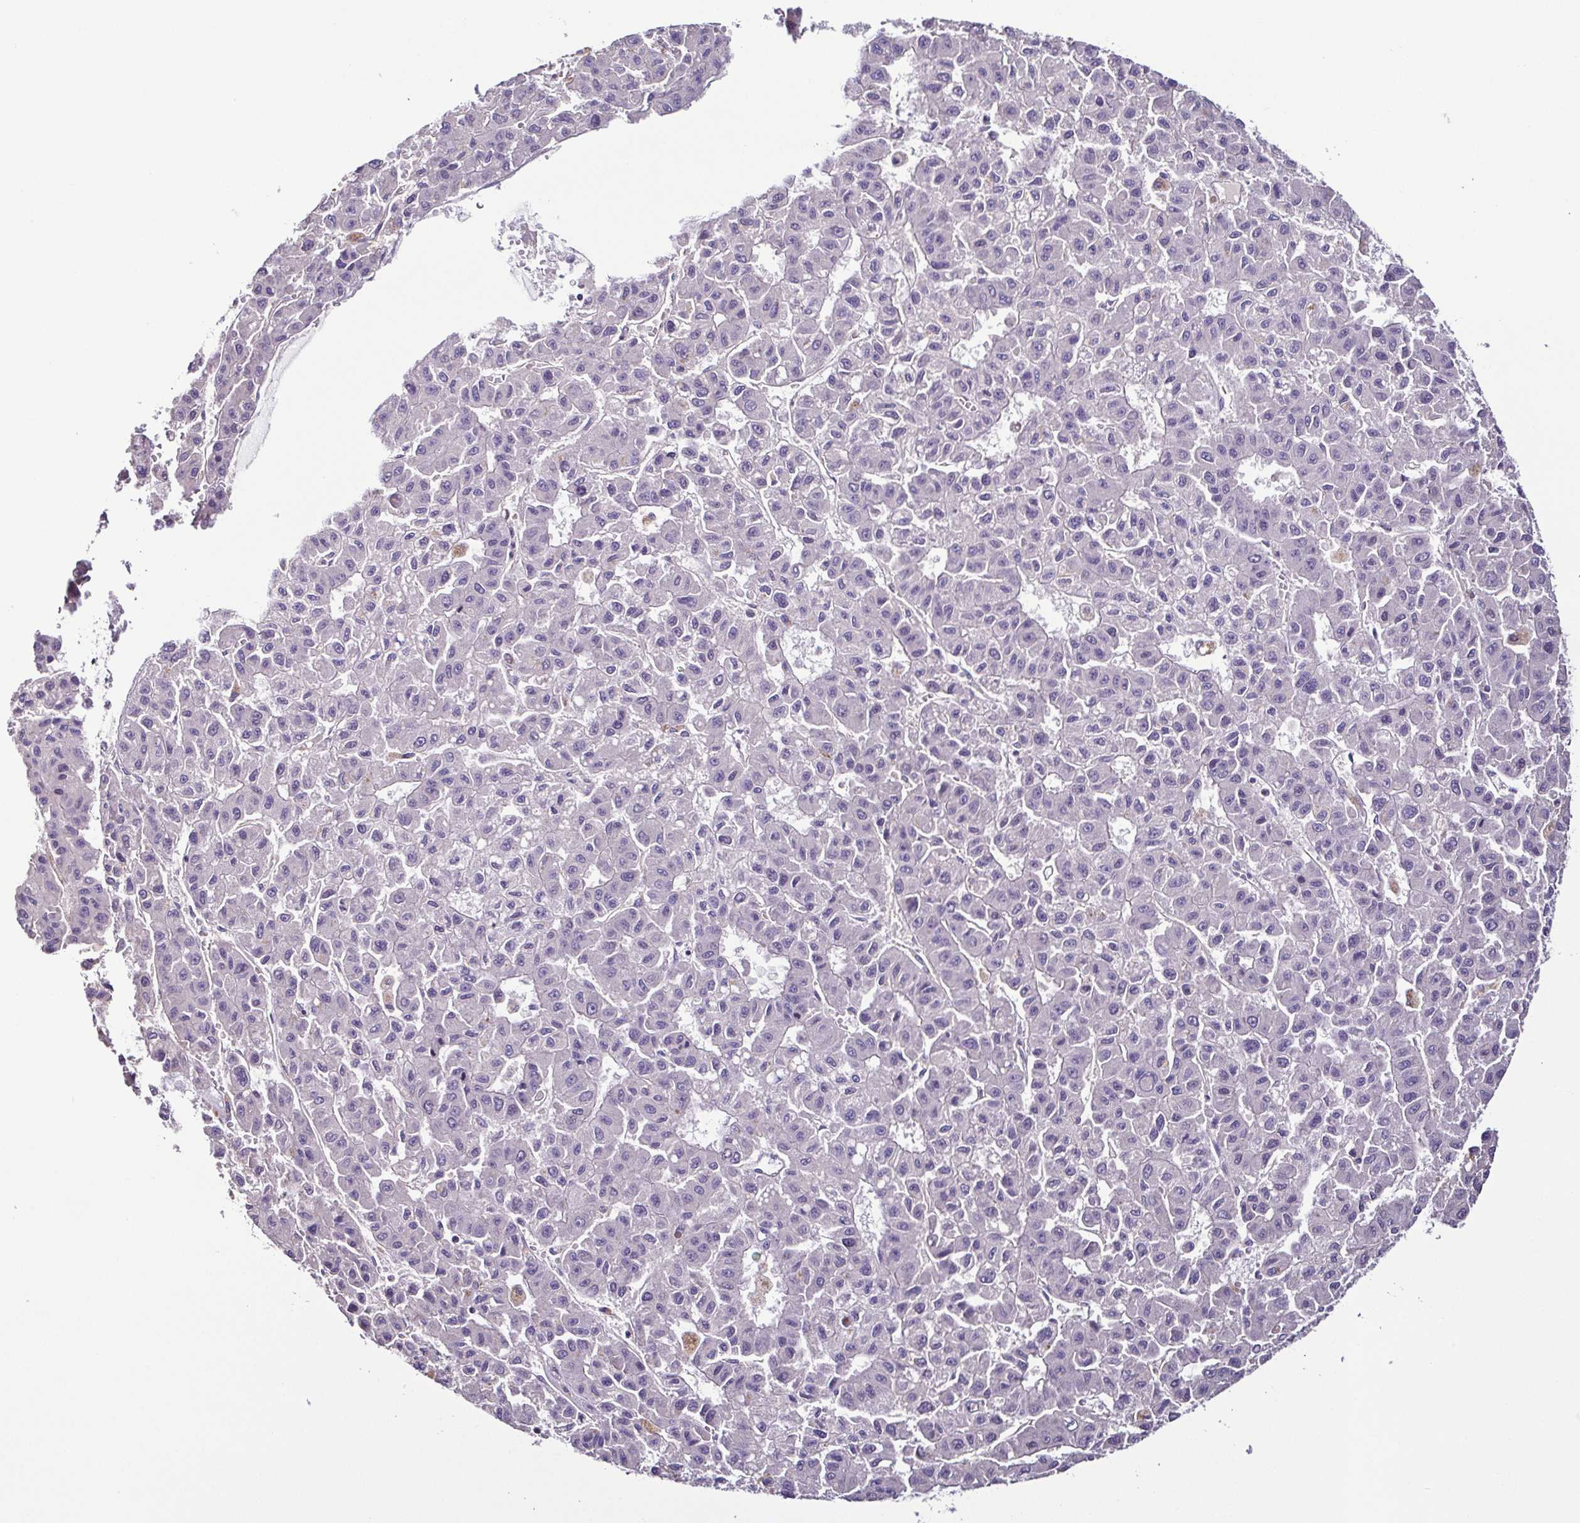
{"staining": {"intensity": "negative", "quantity": "none", "location": "none"}, "tissue": "liver cancer", "cell_type": "Tumor cells", "image_type": "cancer", "snomed": [{"axis": "morphology", "description": "Carcinoma, Hepatocellular, NOS"}, {"axis": "topography", "description": "Liver"}], "caption": "This is an immunohistochemistry (IHC) histopathology image of liver cancer. There is no staining in tumor cells.", "gene": "LMOD2", "patient": {"sex": "male", "age": 70}}